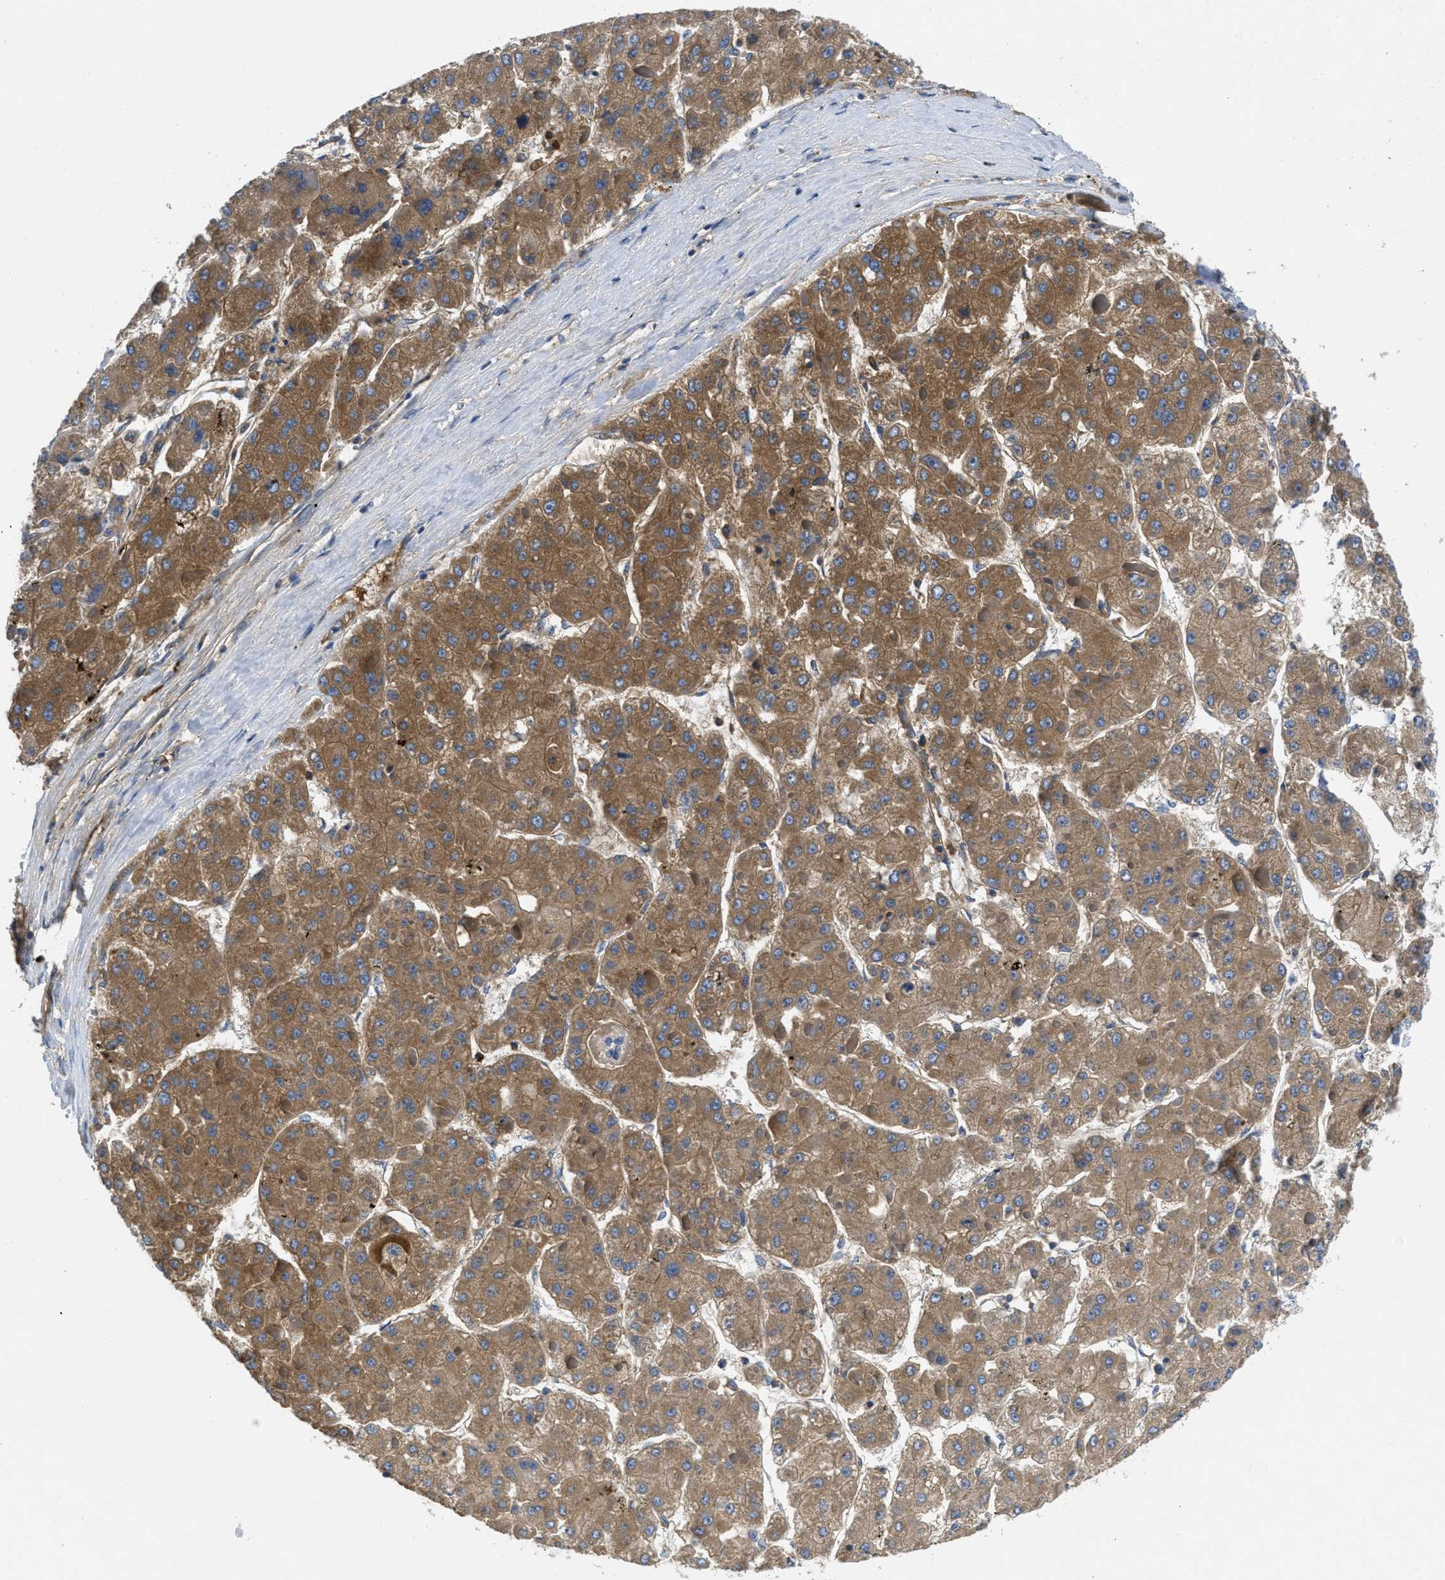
{"staining": {"intensity": "moderate", "quantity": ">75%", "location": "cytoplasmic/membranous"}, "tissue": "liver cancer", "cell_type": "Tumor cells", "image_type": "cancer", "snomed": [{"axis": "morphology", "description": "Carcinoma, Hepatocellular, NOS"}, {"axis": "topography", "description": "Liver"}], "caption": "Liver hepatocellular carcinoma stained with immunohistochemistry displays moderate cytoplasmic/membranous expression in approximately >75% of tumor cells. The staining was performed using DAB to visualize the protein expression in brown, while the nuclei were stained in blue with hematoxylin (Magnification: 20x).", "gene": "GALK1", "patient": {"sex": "female", "age": 73}}